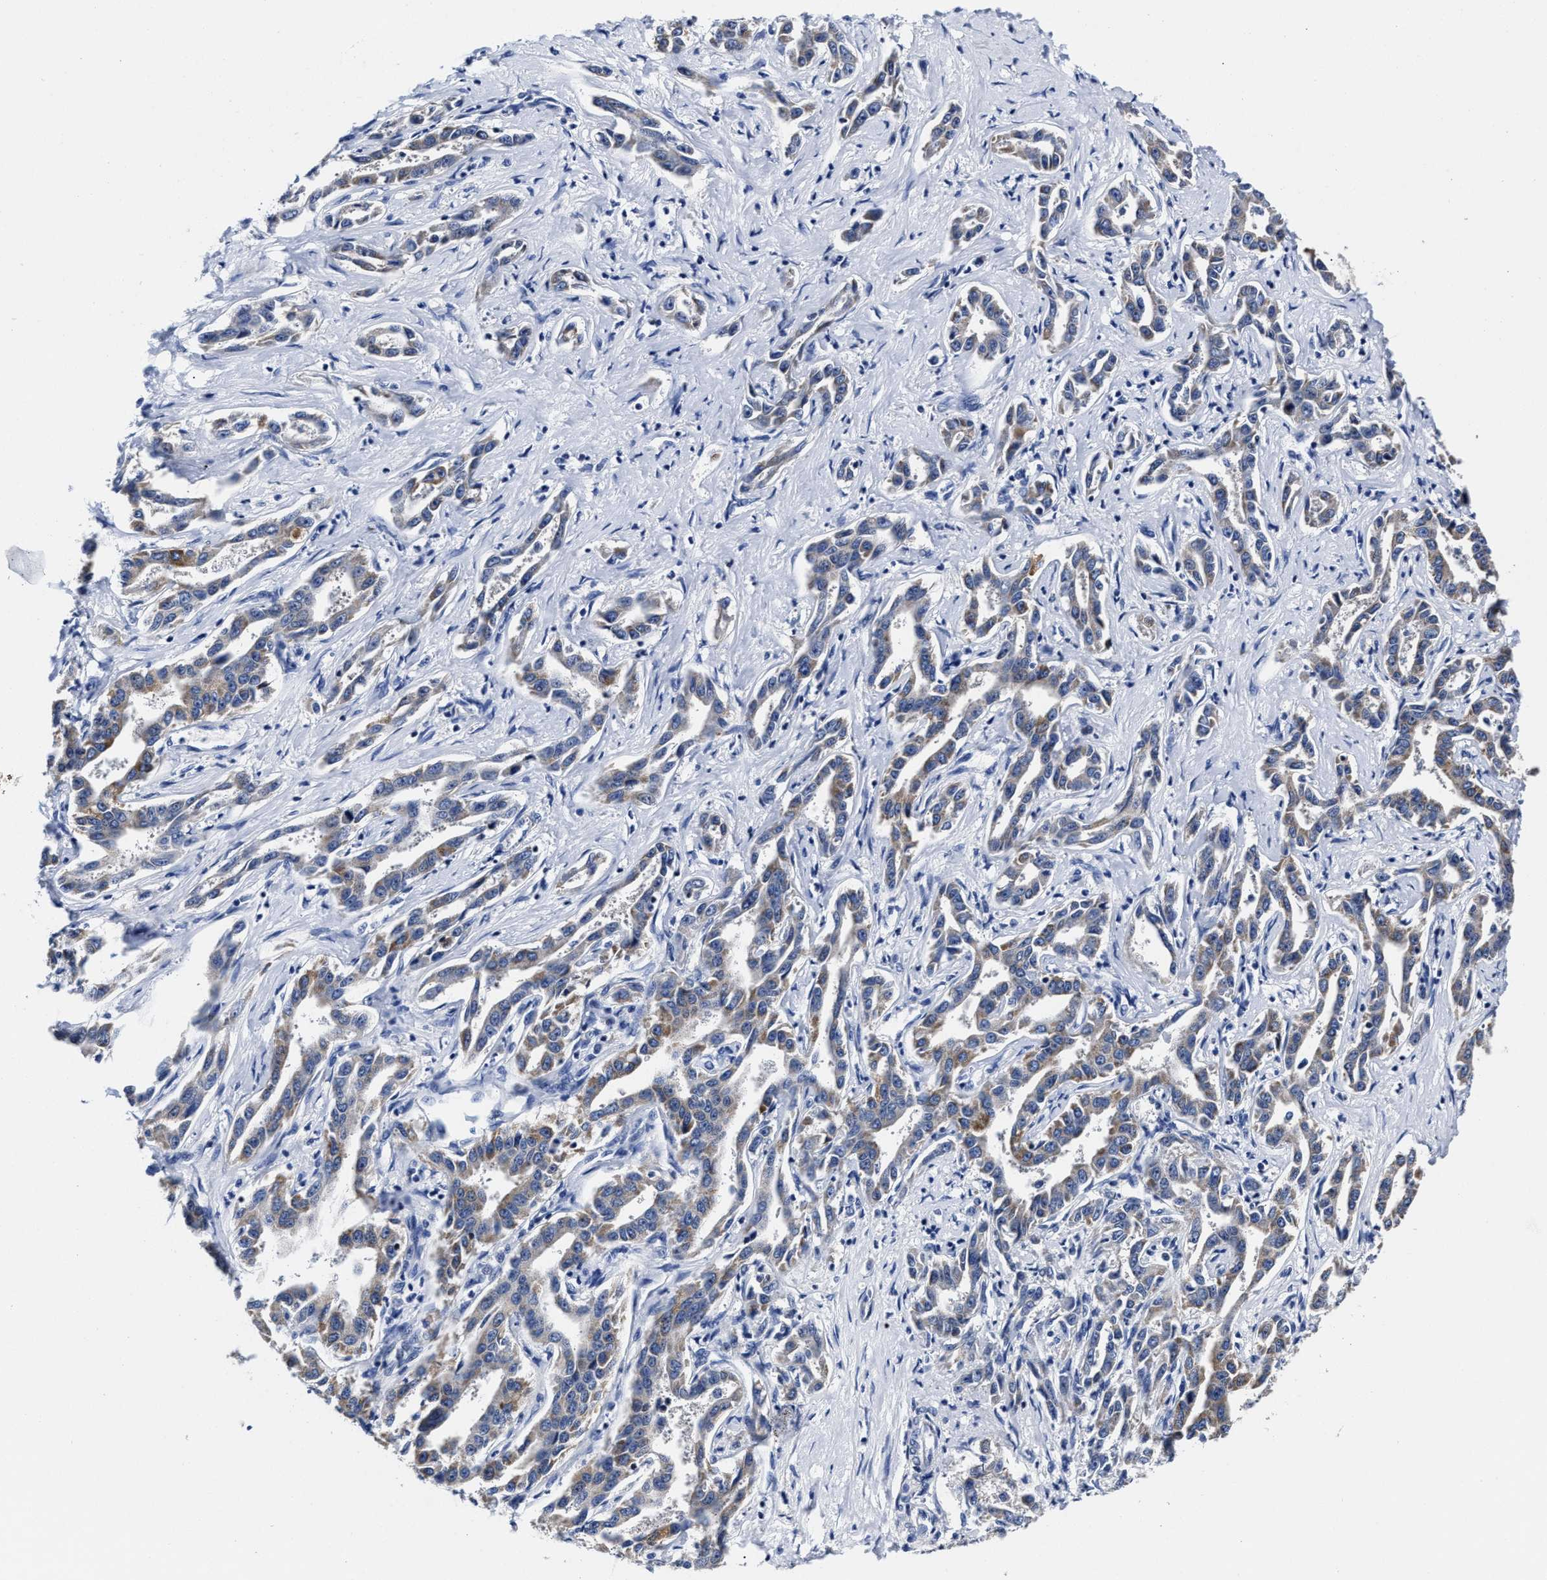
{"staining": {"intensity": "weak", "quantity": "25%-75%", "location": "cytoplasmic/membranous"}, "tissue": "liver cancer", "cell_type": "Tumor cells", "image_type": "cancer", "snomed": [{"axis": "morphology", "description": "Cholangiocarcinoma"}, {"axis": "topography", "description": "Liver"}], "caption": "This photomicrograph reveals IHC staining of human cholangiocarcinoma (liver), with low weak cytoplasmic/membranous expression in approximately 25%-75% of tumor cells.", "gene": "HINT2", "patient": {"sex": "male", "age": 59}}